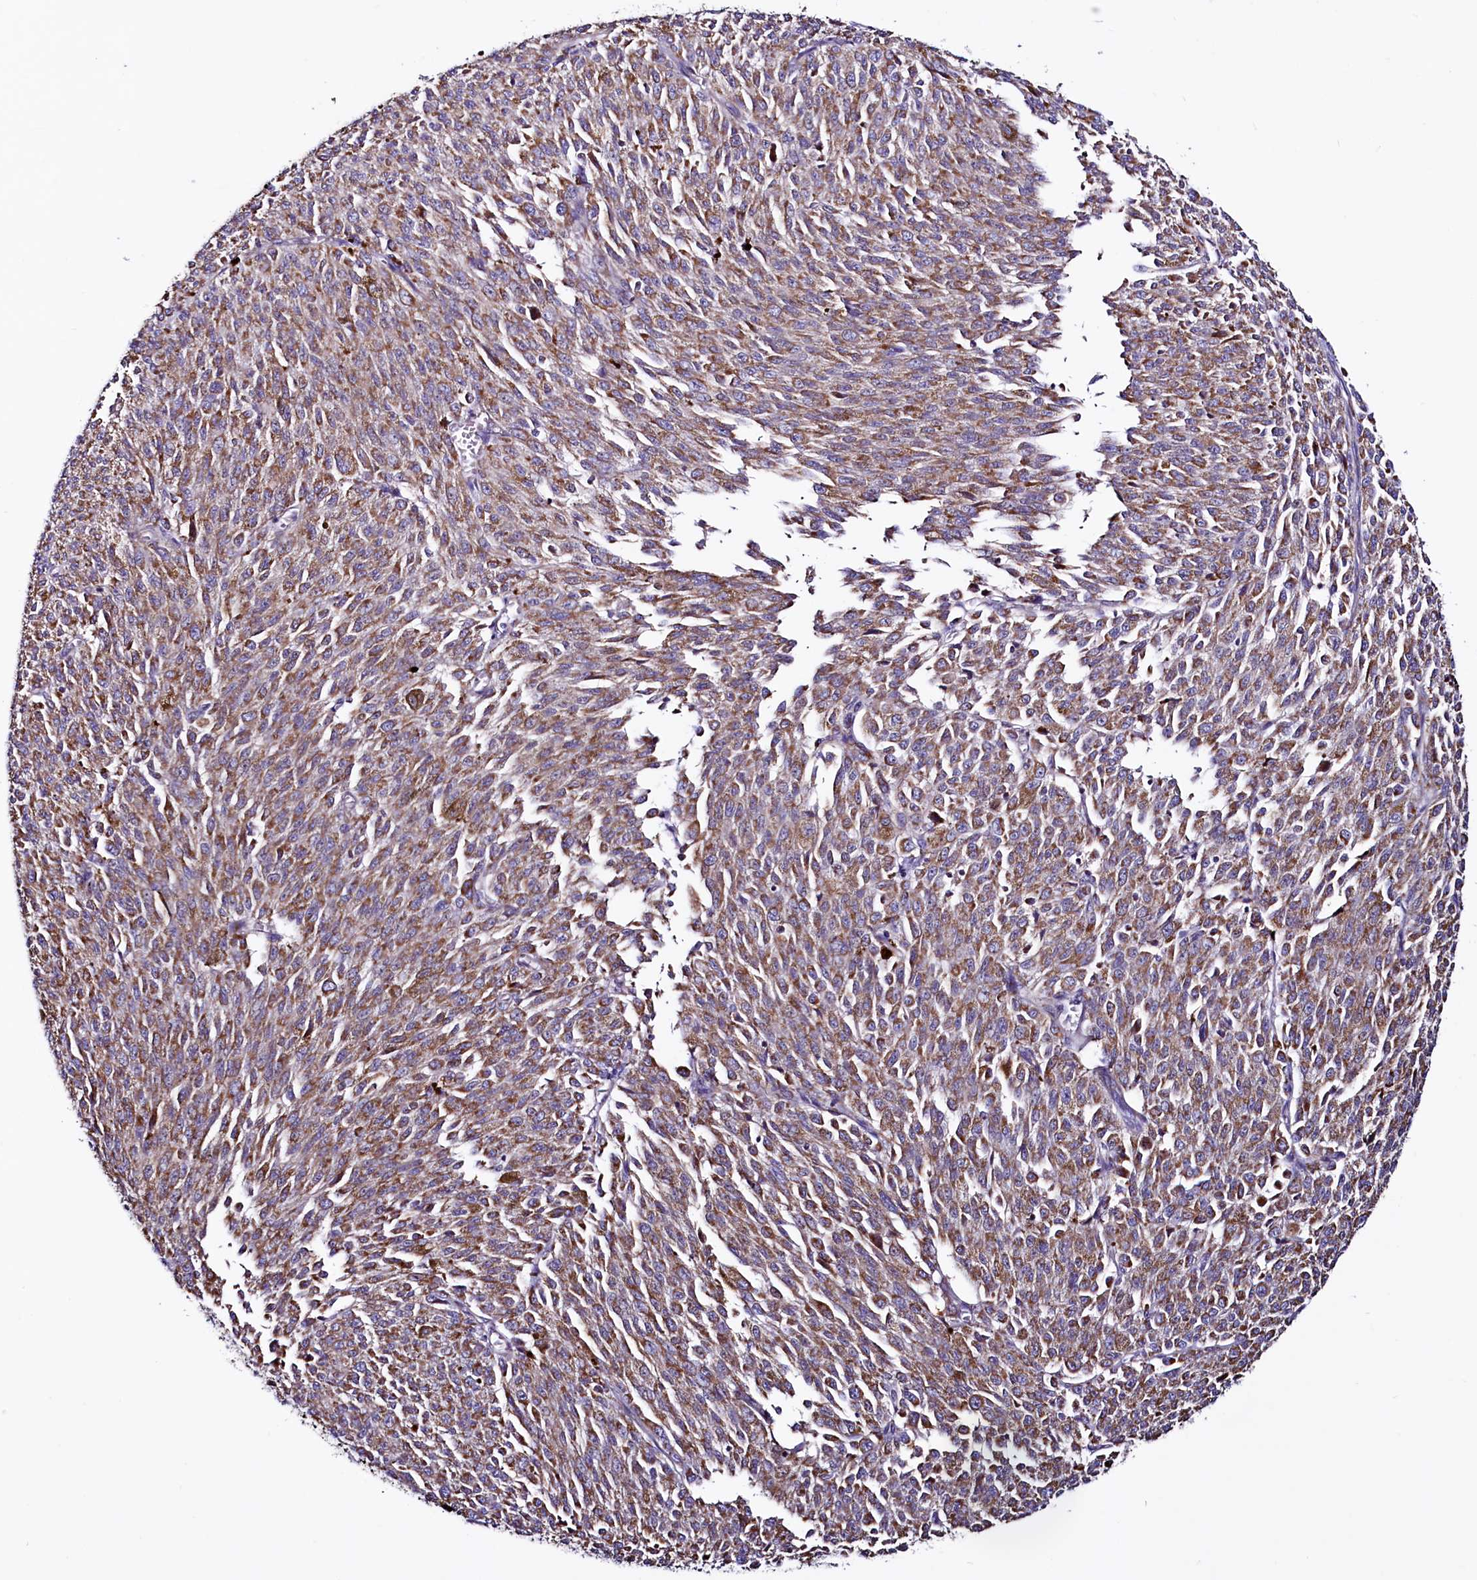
{"staining": {"intensity": "moderate", "quantity": ">75%", "location": "cytoplasmic/membranous"}, "tissue": "melanoma", "cell_type": "Tumor cells", "image_type": "cancer", "snomed": [{"axis": "morphology", "description": "Malignant melanoma, NOS"}, {"axis": "topography", "description": "Skin"}], "caption": "Melanoma stained with DAB (3,3'-diaminobenzidine) immunohistochemistry demonstrates medium levels of moderate cytoplasmic/membranous expression in approximately >75% of tumor cells. (DAB (3,3'-diaminobenzidine) IHC, brown staining for protein, blue staining for nuclei).", "gene": "STARD5", "patient": {"sex": "female", "age": 52}}